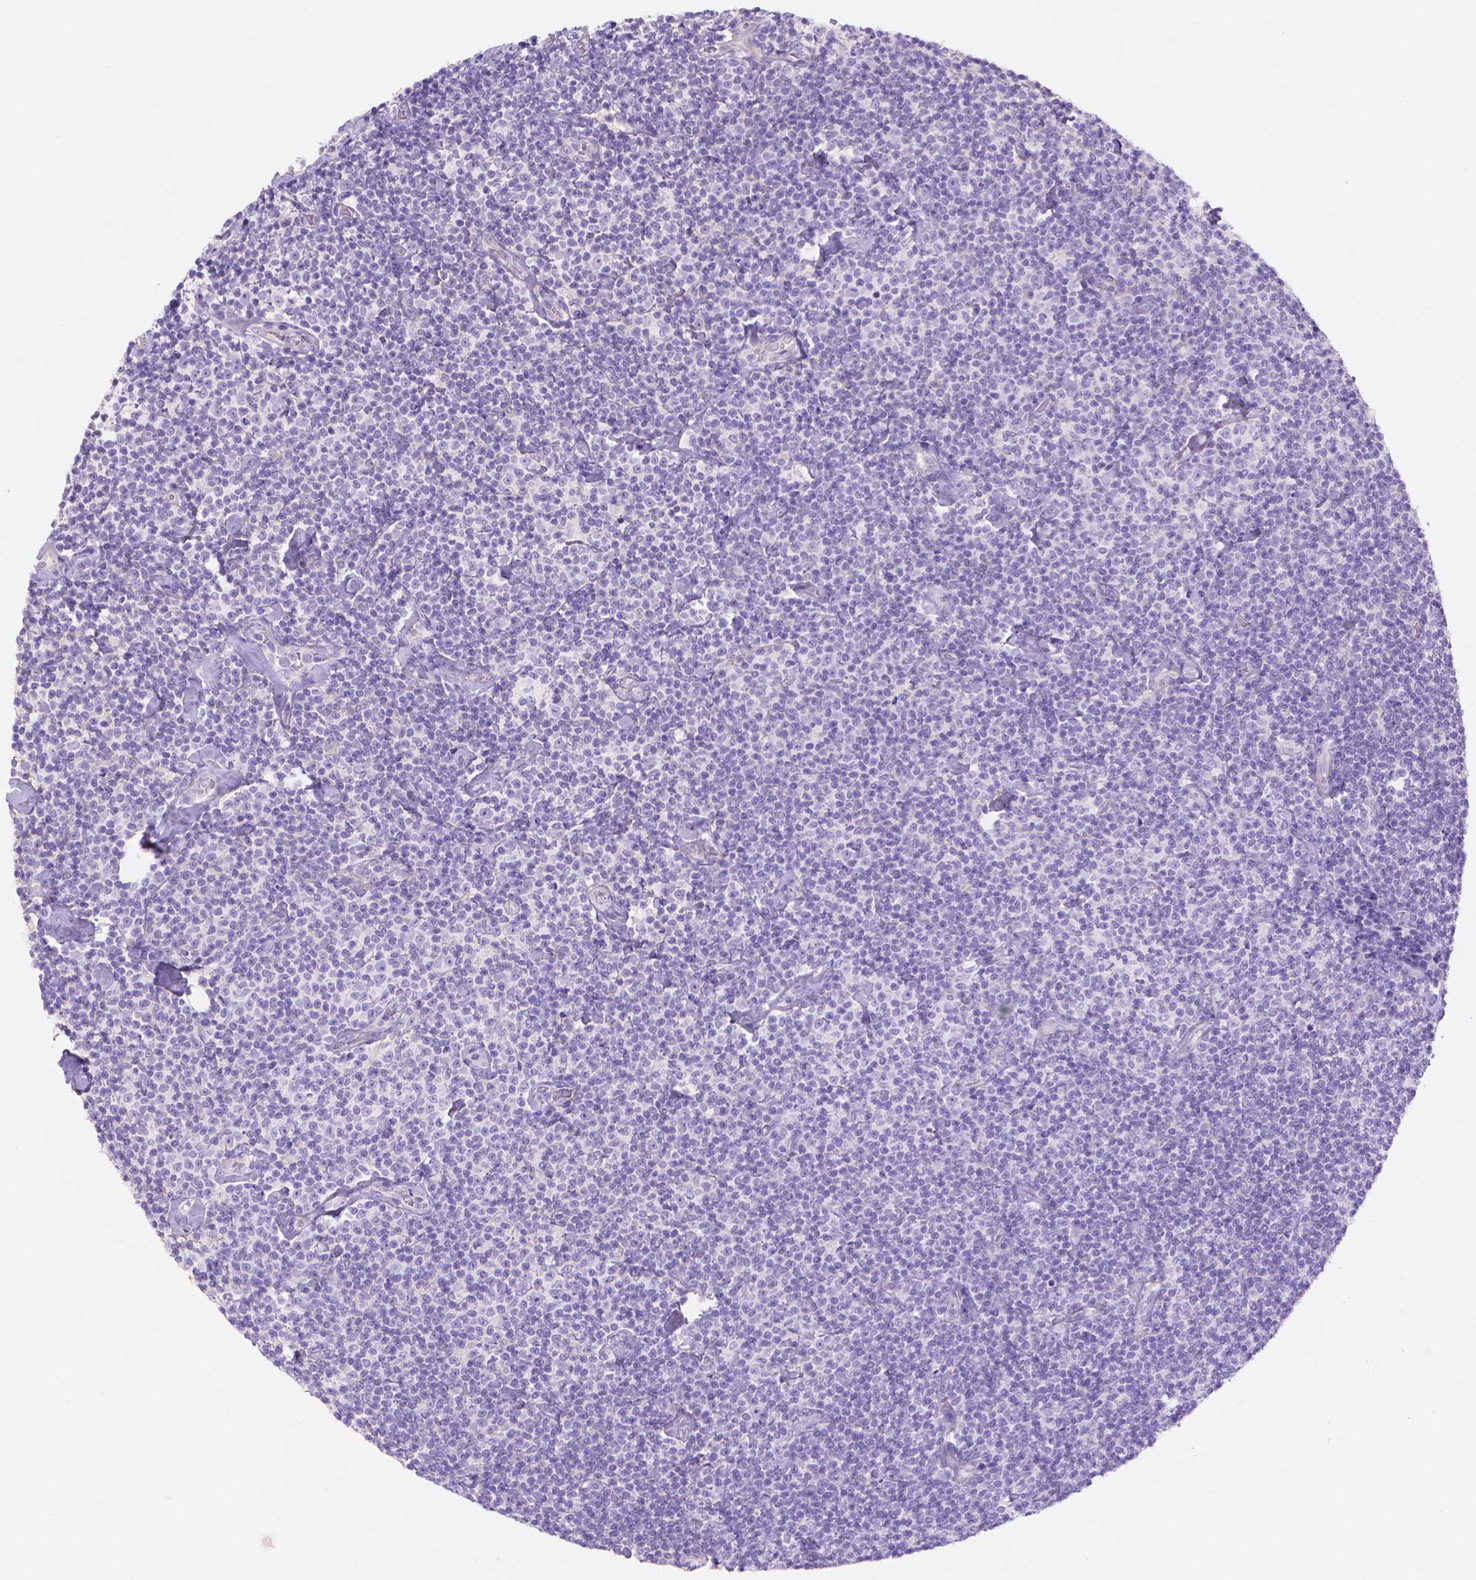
{"staining": {"intensity": "negative", "quantity": "none", "location": "none"}, "tissue": "lymphoma", "cell_type": "Tumor cells", "image_type": "cancer", "snomed": [{"axis": "morphology", "description": "Malignant lymphoma, non-Hodgkin's type, Low grade"}, {"axis": "topography", "description": "Lymph node"}], "caption": "Immunohistochemistry (IHC) histopathology image of low-grade malignant lymphoma, non-Hodgkin's type stained for a protein (brown), which shows no staining in tumor cells.", "gene": "MBLAC1", "patient": {"sex": "male", "age": 81}}